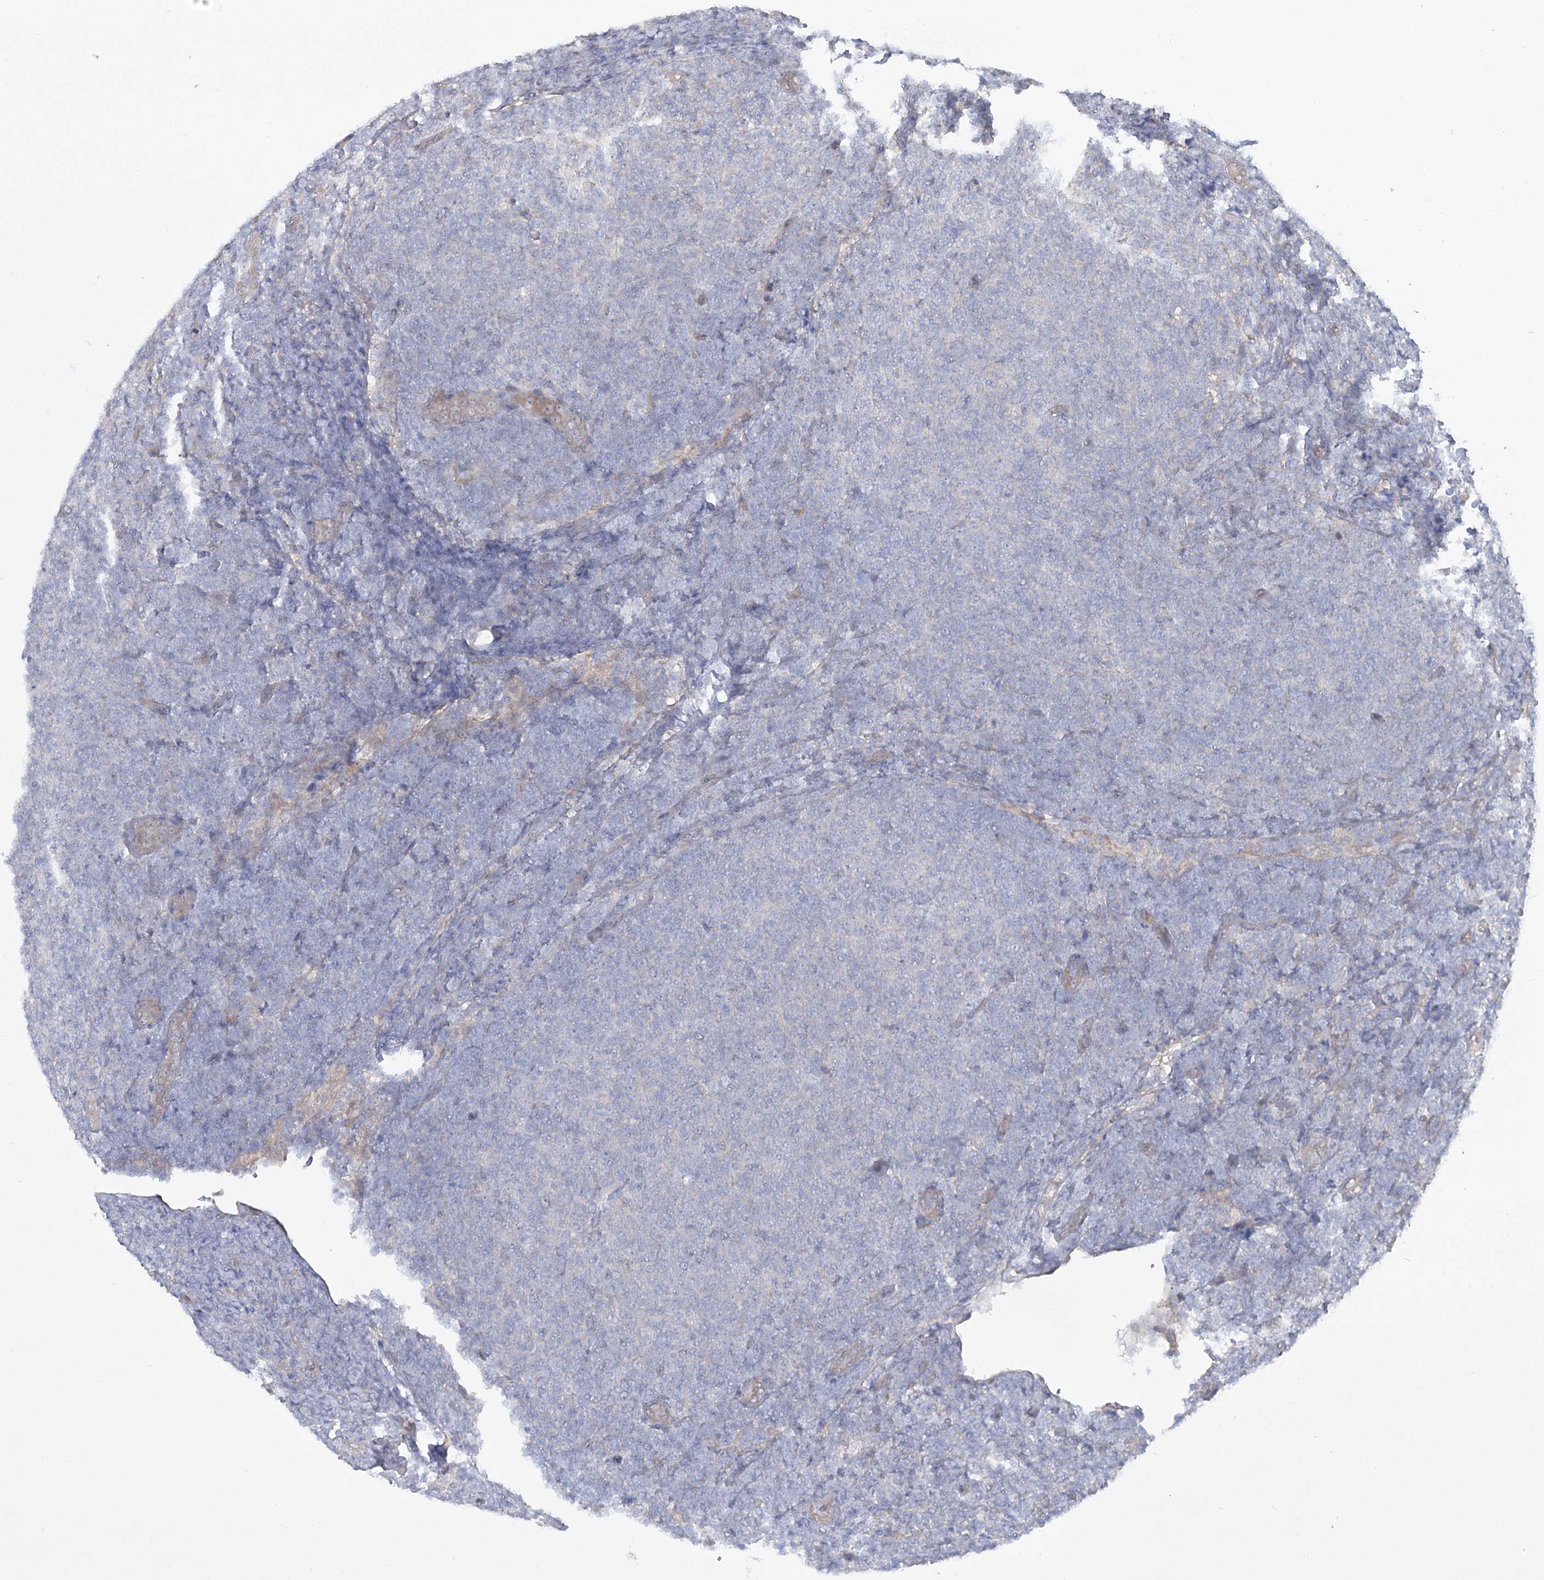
{"staining": {"intensity": "negative", "quantity": "none", "location": "none"}, "tissue": "lymphoma", "cell_type": "Tumor cells", "image_type": "cancer", "snomed": [{"axis": "morphology", "description": "Malignant lymphoma, non-Hodgkin's type, Low grade"}, {"axis": "topography", "description": "Lymph node"}], "caption": "Immunohistochemical staining of lymphoma reveals no significant positivity in tumor cells.", "gene": "AAMDC", "patient": {"sex": "male", "age": 66}}